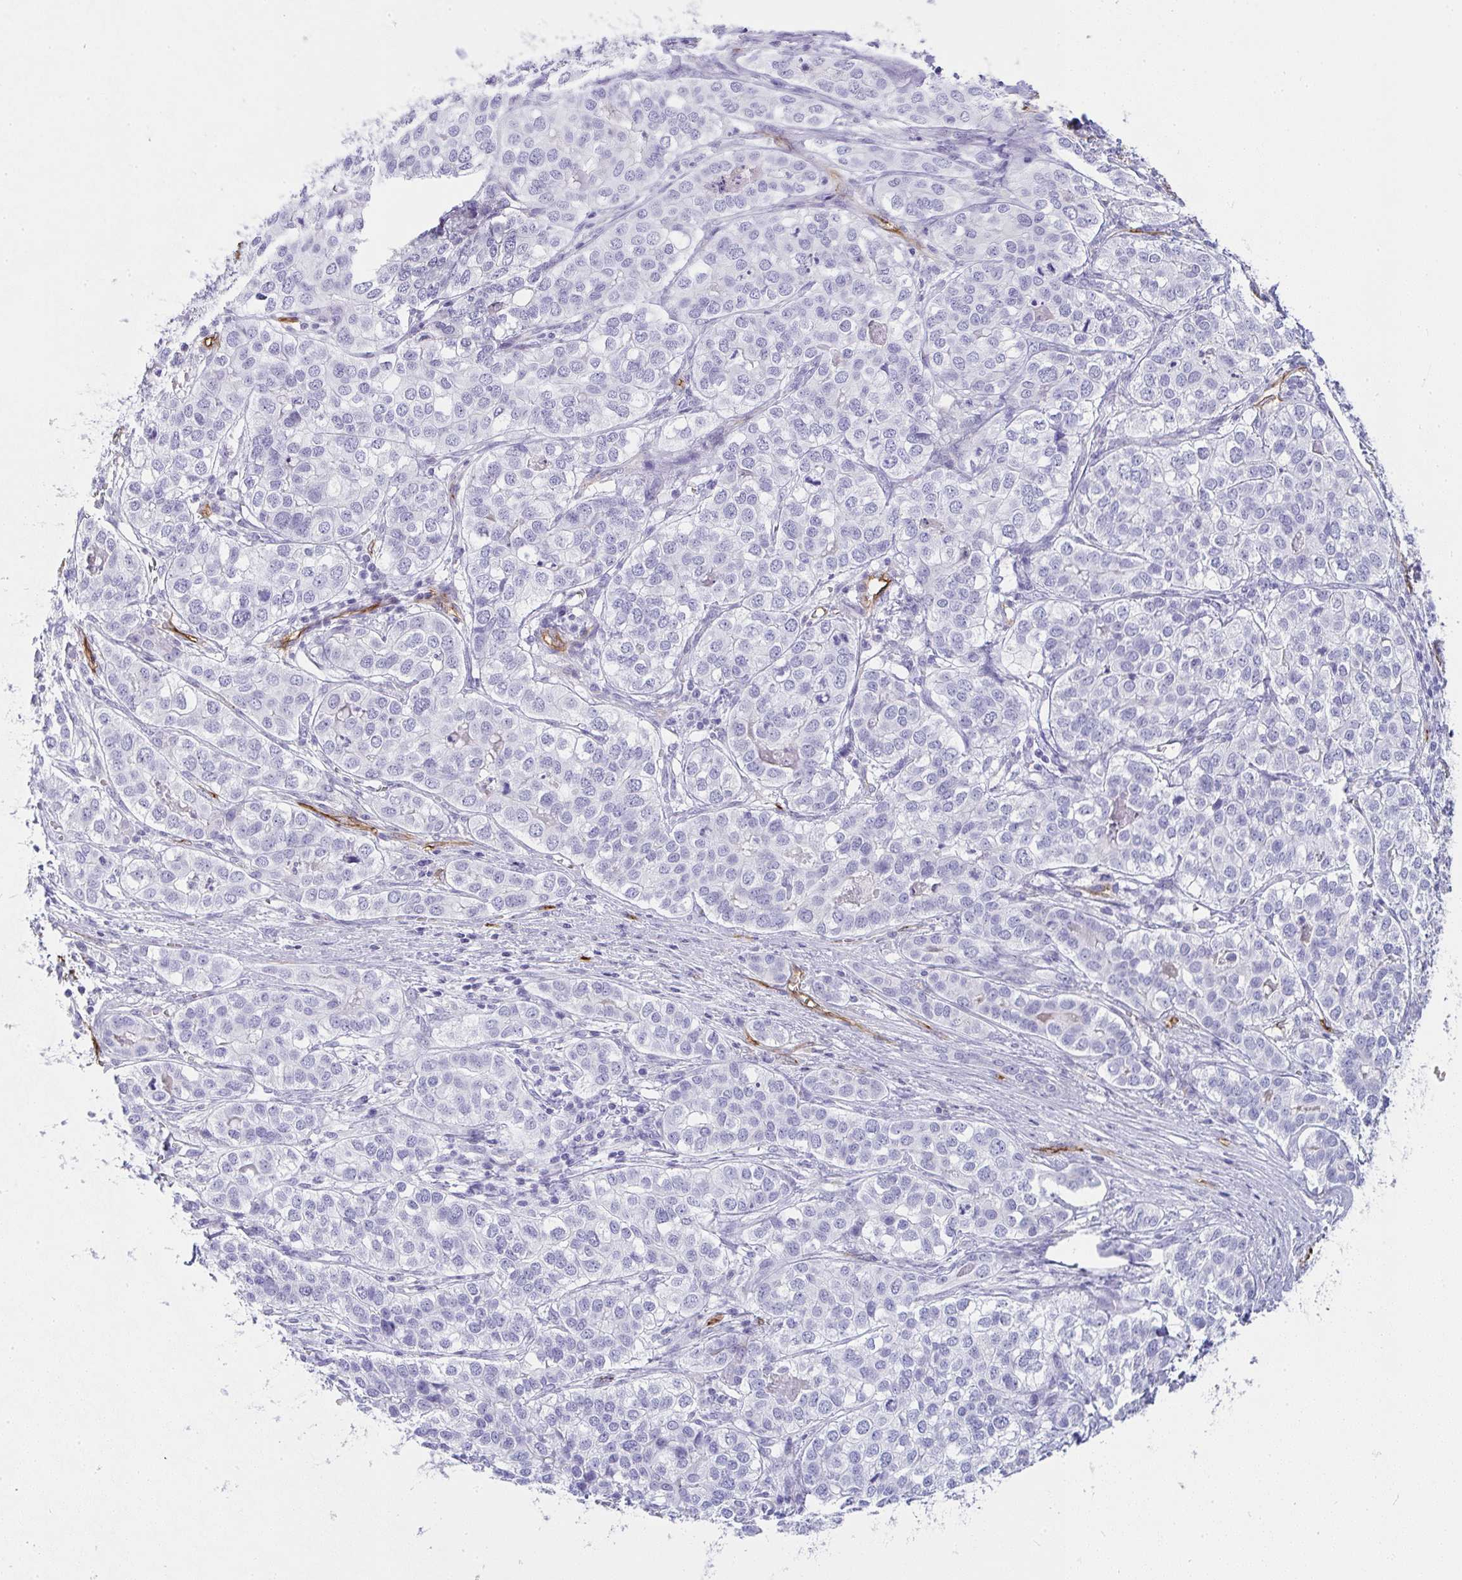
{"staining": {"intensity": "negative", "quantity": "none", "location": "none"}, "tissue": "liver cancer", "cell_type": "Tumor cells", "image_type": "cancer", "snomed": [{"axis": "morphology", "description": "Cholangiocarcinoma"}, {"axis": "topography", "description": "Liver"}], "caption": "IHC image of neoplastic tissue: liver cholangiocarcinoma stained with DAB reveals no significant protein staining in tumor cells.", "gene": "PRND", "patient": {"sex": "male", "age": 56}}